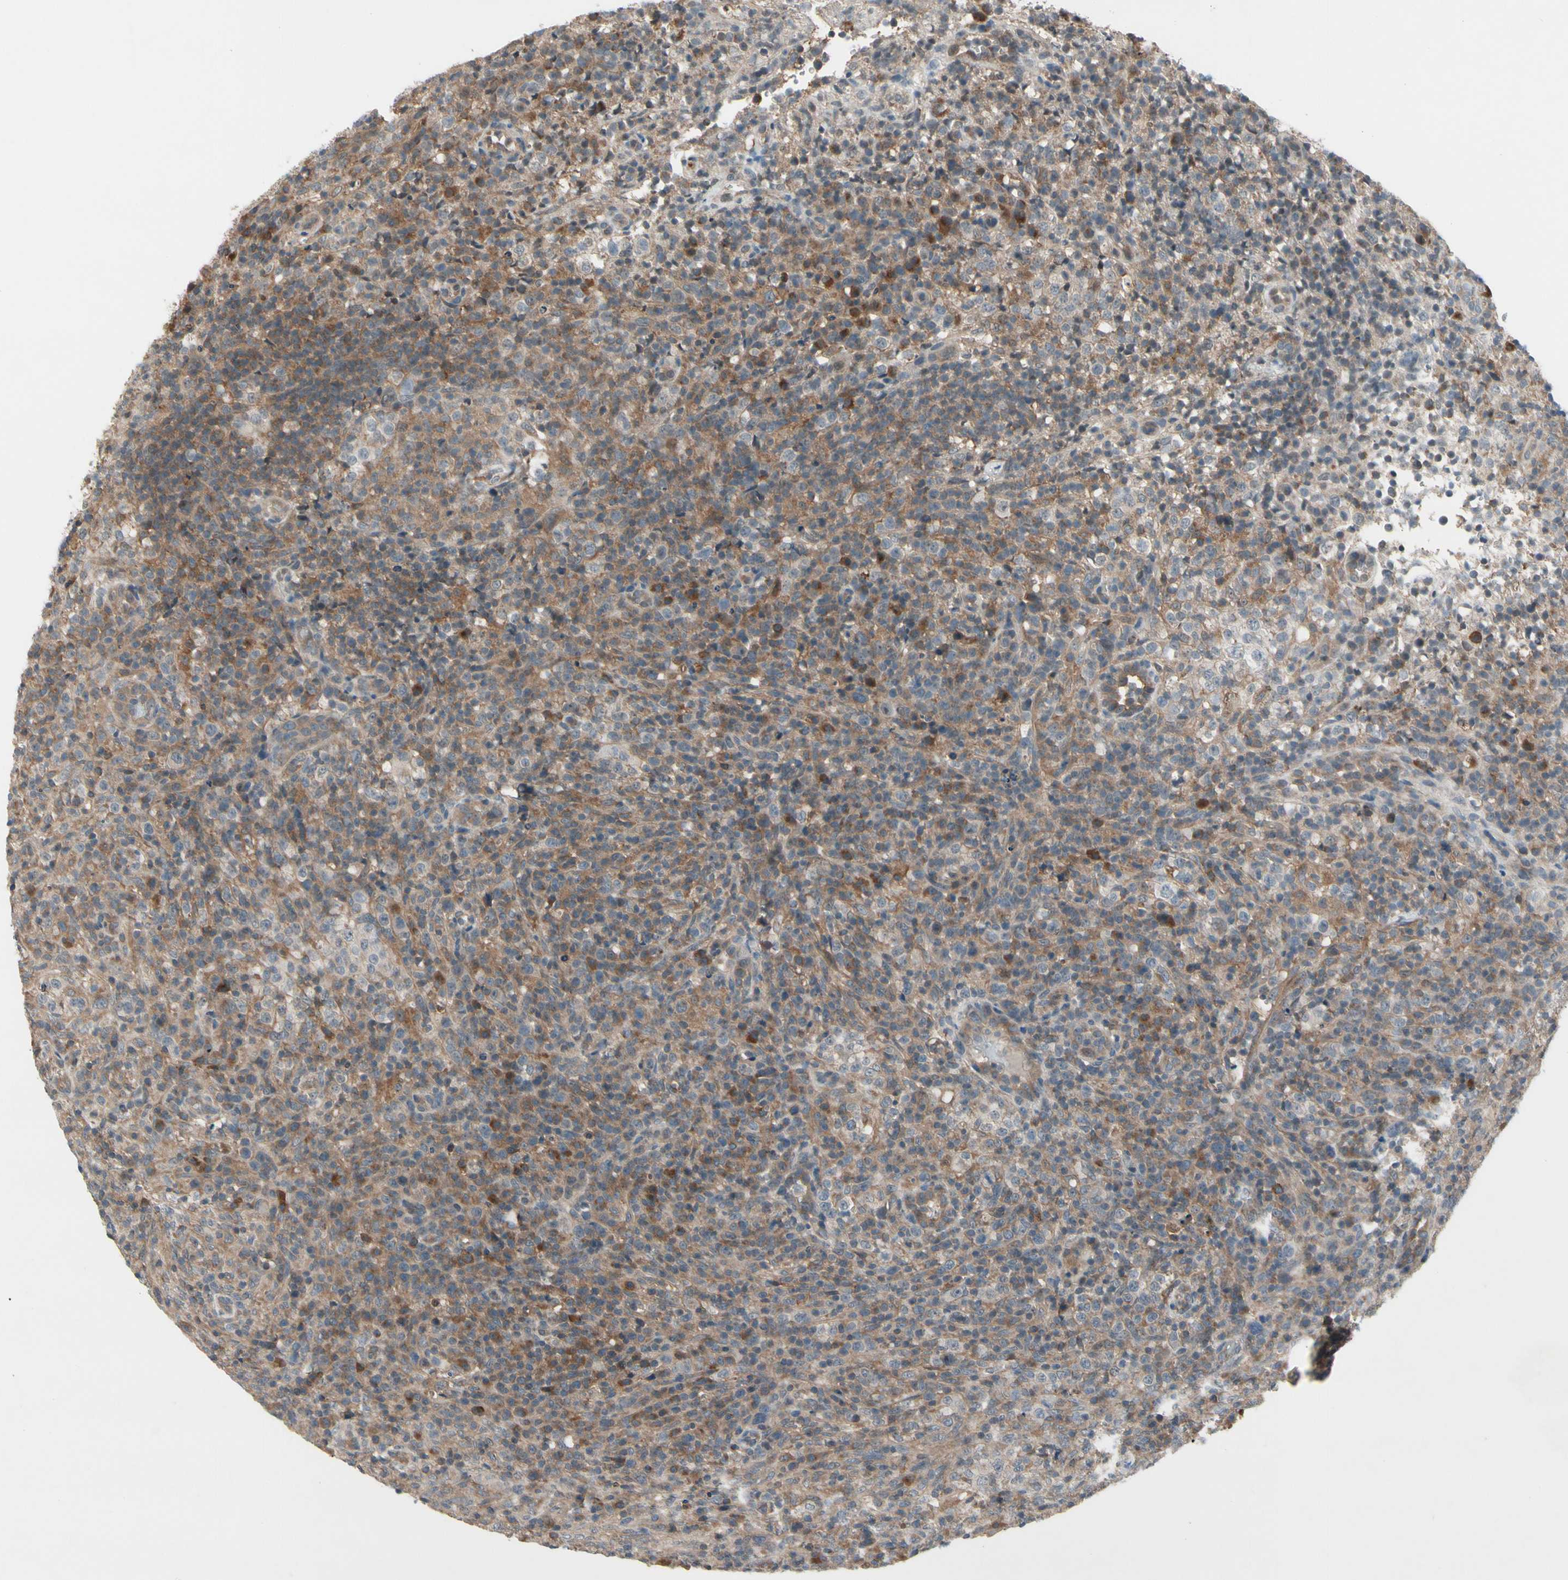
{"staining": {"intensity": "moderate", "quantity": ">75%", "location": "cytoplasmic/membranous"}, "tissue": "lymphoma", "cell_type": "Tumor cells", "image_type": "cancer", "snomed": [{"axis": "morphology", "description": "Malignant lymphoma, non-Hodgkin's type, High grade"}, {"axis": "topography", "description": "Lymph node"}], "caption": "Human lymphoma stained with a protein marker displays moderate staining in tumor cells.", "gene": "NSF", "patient": {"sex": "female", "age": 76}}